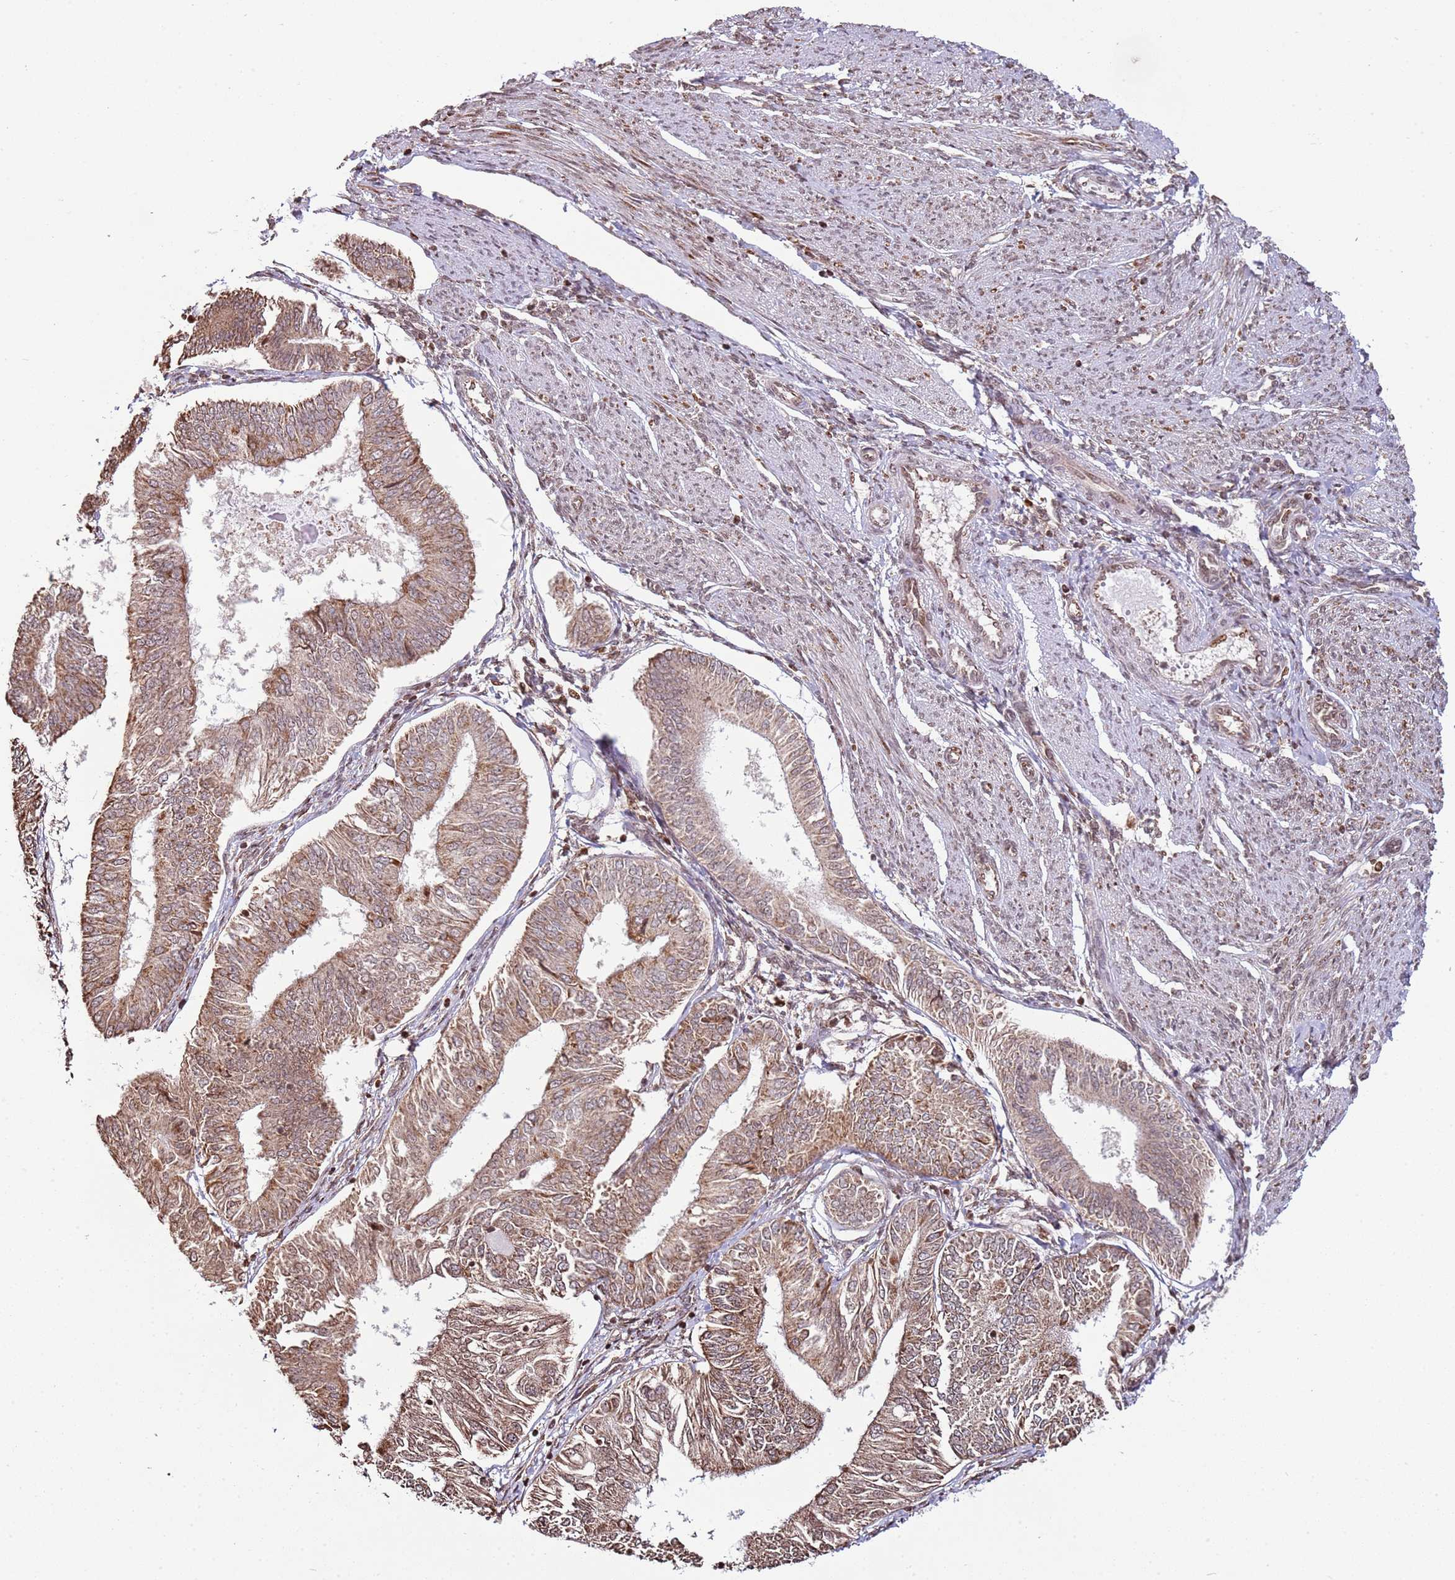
{"staining": {"intensity": "moderate", "quantity": ">75%", "location": "cytoplasmic/membranous"}, "tissue": "endometrial cancer", "cell_type": "Tumor cells", "image_type": "cancer", "snomed": [{"axis": "morphology", "description": "Adenocarcinoma, NOS"}, {"axis": "topography", "description": "Endometrium"}], "caption": "Endometrial cancer stained with DAB (3,3'-diaminobenzidine) immunohistochemistry (IHC) reveals medium levels of moderate cytoplasmic/membranous positivity in approximately >75% of tumor cells.", "gene": "SCAF1", "patient": {"sex": "female", "age": 58}}